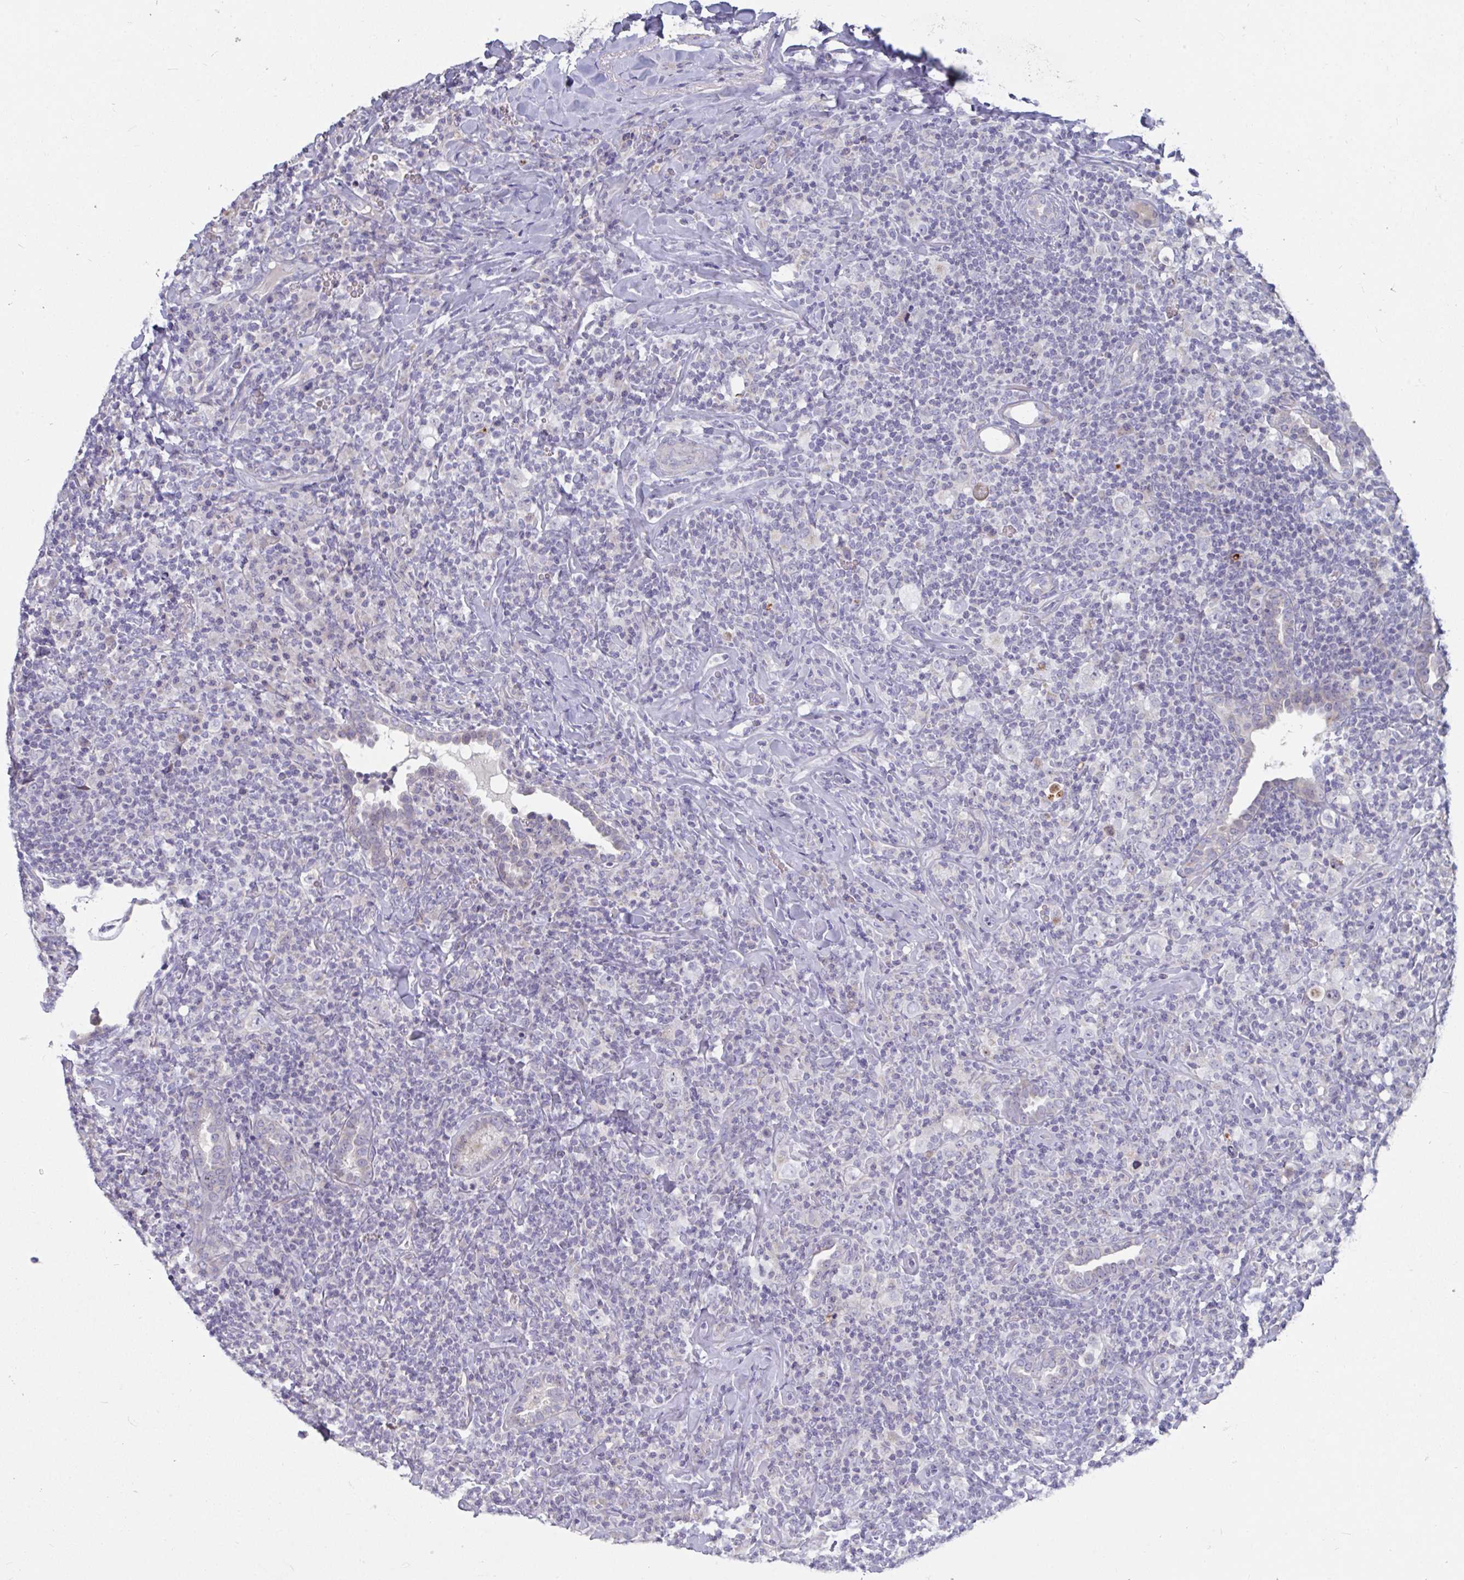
{"staining": {"intensity": "negative", "quantity": "none", "location": "none"}, "tissue": "lymphoma", "cell_type": "Tumor cells", "image_type": "cancer", "snomed": [{"axis": "morphology", "description": "Hodgkin's disease, NOS"}, {"axis": "topography", "description": "Lung"}], "caption": "Photomicrograph shows no significant protein positivity in tumor cells of Hodgkin's disease. (IHC, brightfield microscopy, high magnification).", "gene": "ZNF561", "patient": {"sex": "male", "age": 17}}